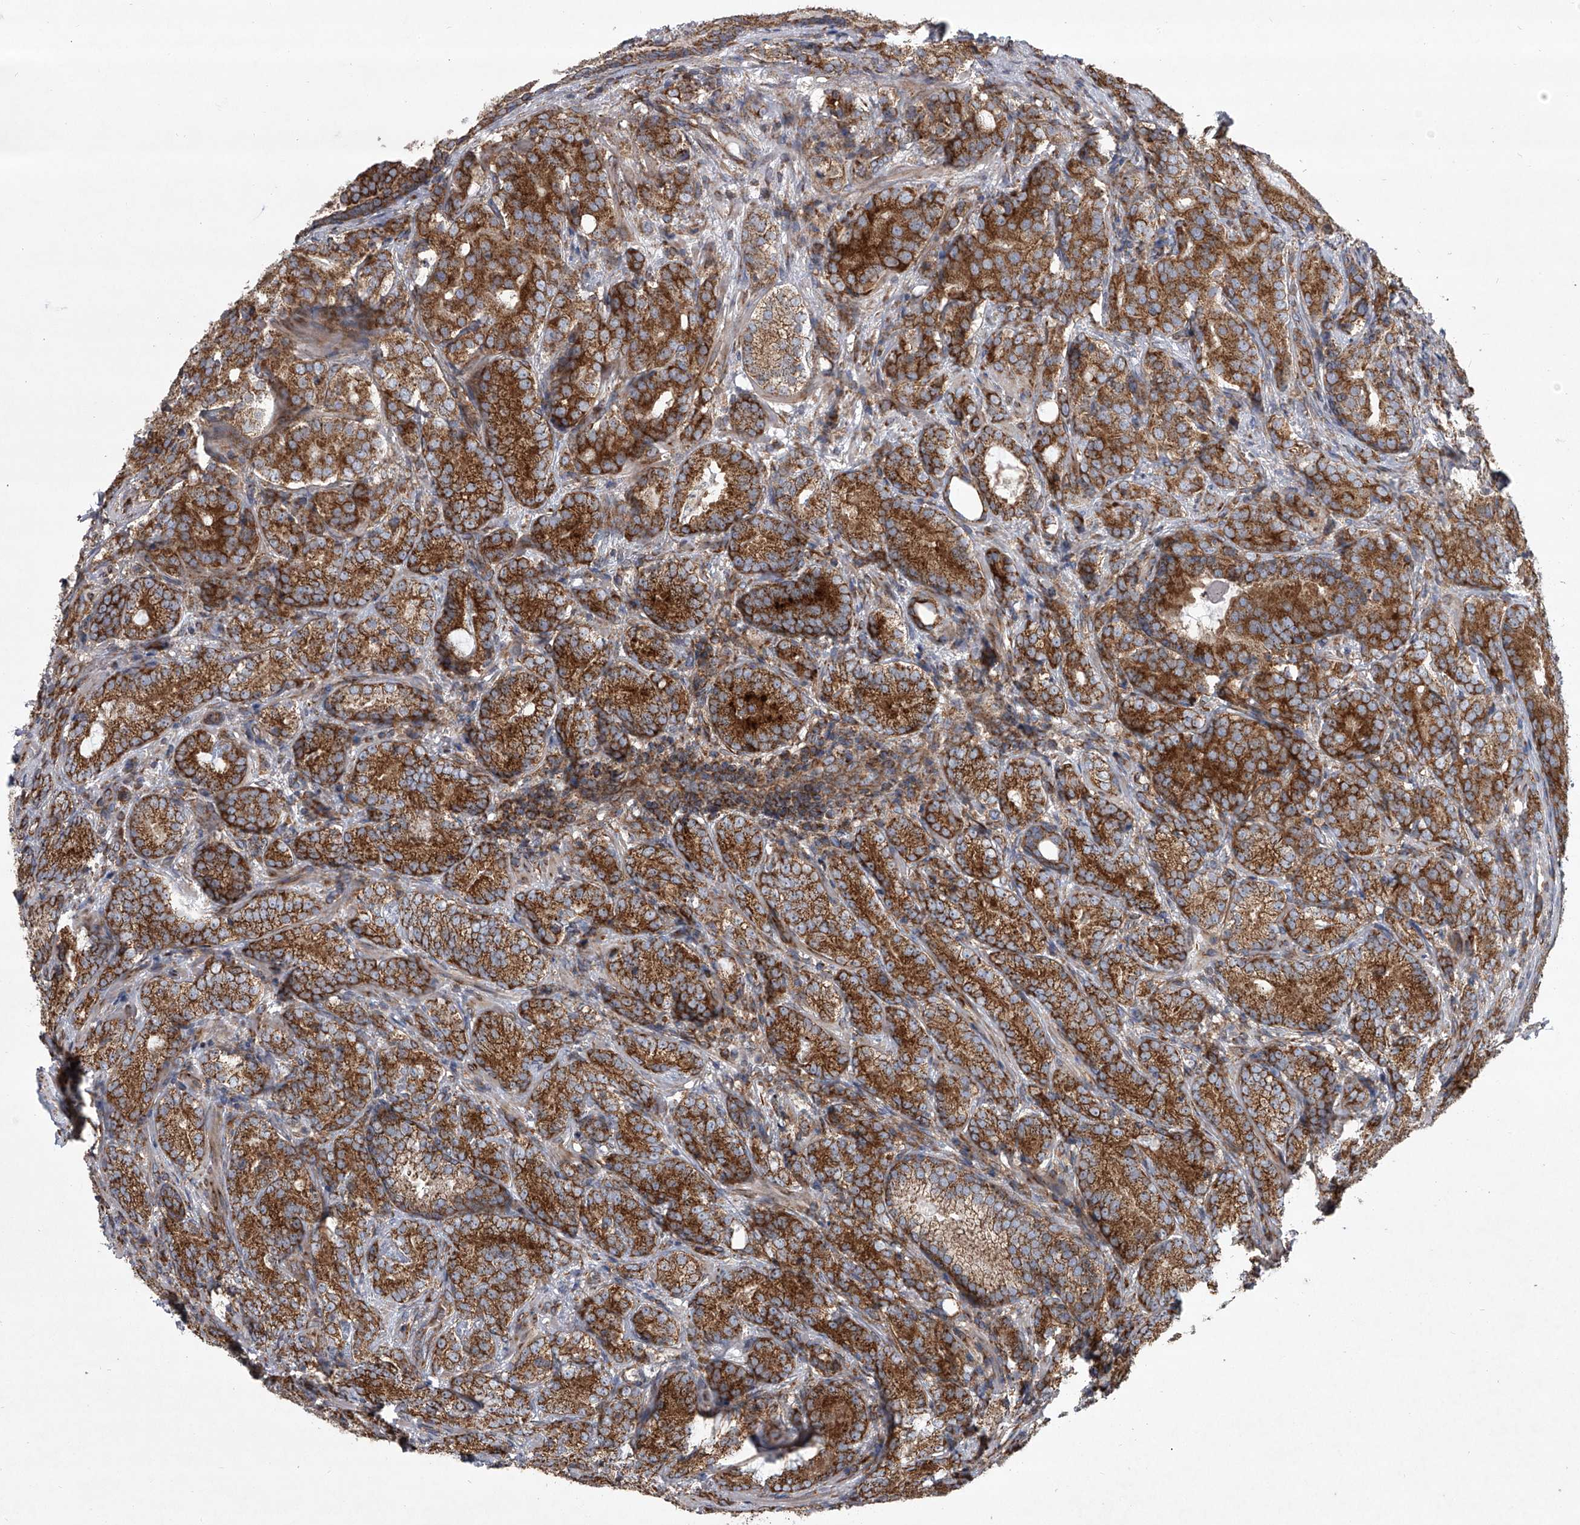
{"staining": {"intensity": "strong", "quantity": ">75%", "location": "cytoplasmic/membranous"}, "tissue": "prostate cancer", "cell_type": "Tumor cells", "image_type": "cancer", "snomed": [{"axis": "morphology", "description": "Adenocarcinoma, High grade"}, {"axis": "topography", "description": "Prostate"}], "caption": "About >75% of tumor cells in human adenocarcinoma (high-grade) (prostate) display strong cytoplasmic/membranous protein staining as visualized by brown immunohistochemical staining.", "gene": "ZC3H15", "patient": {"sex": "male", "age": 66}}